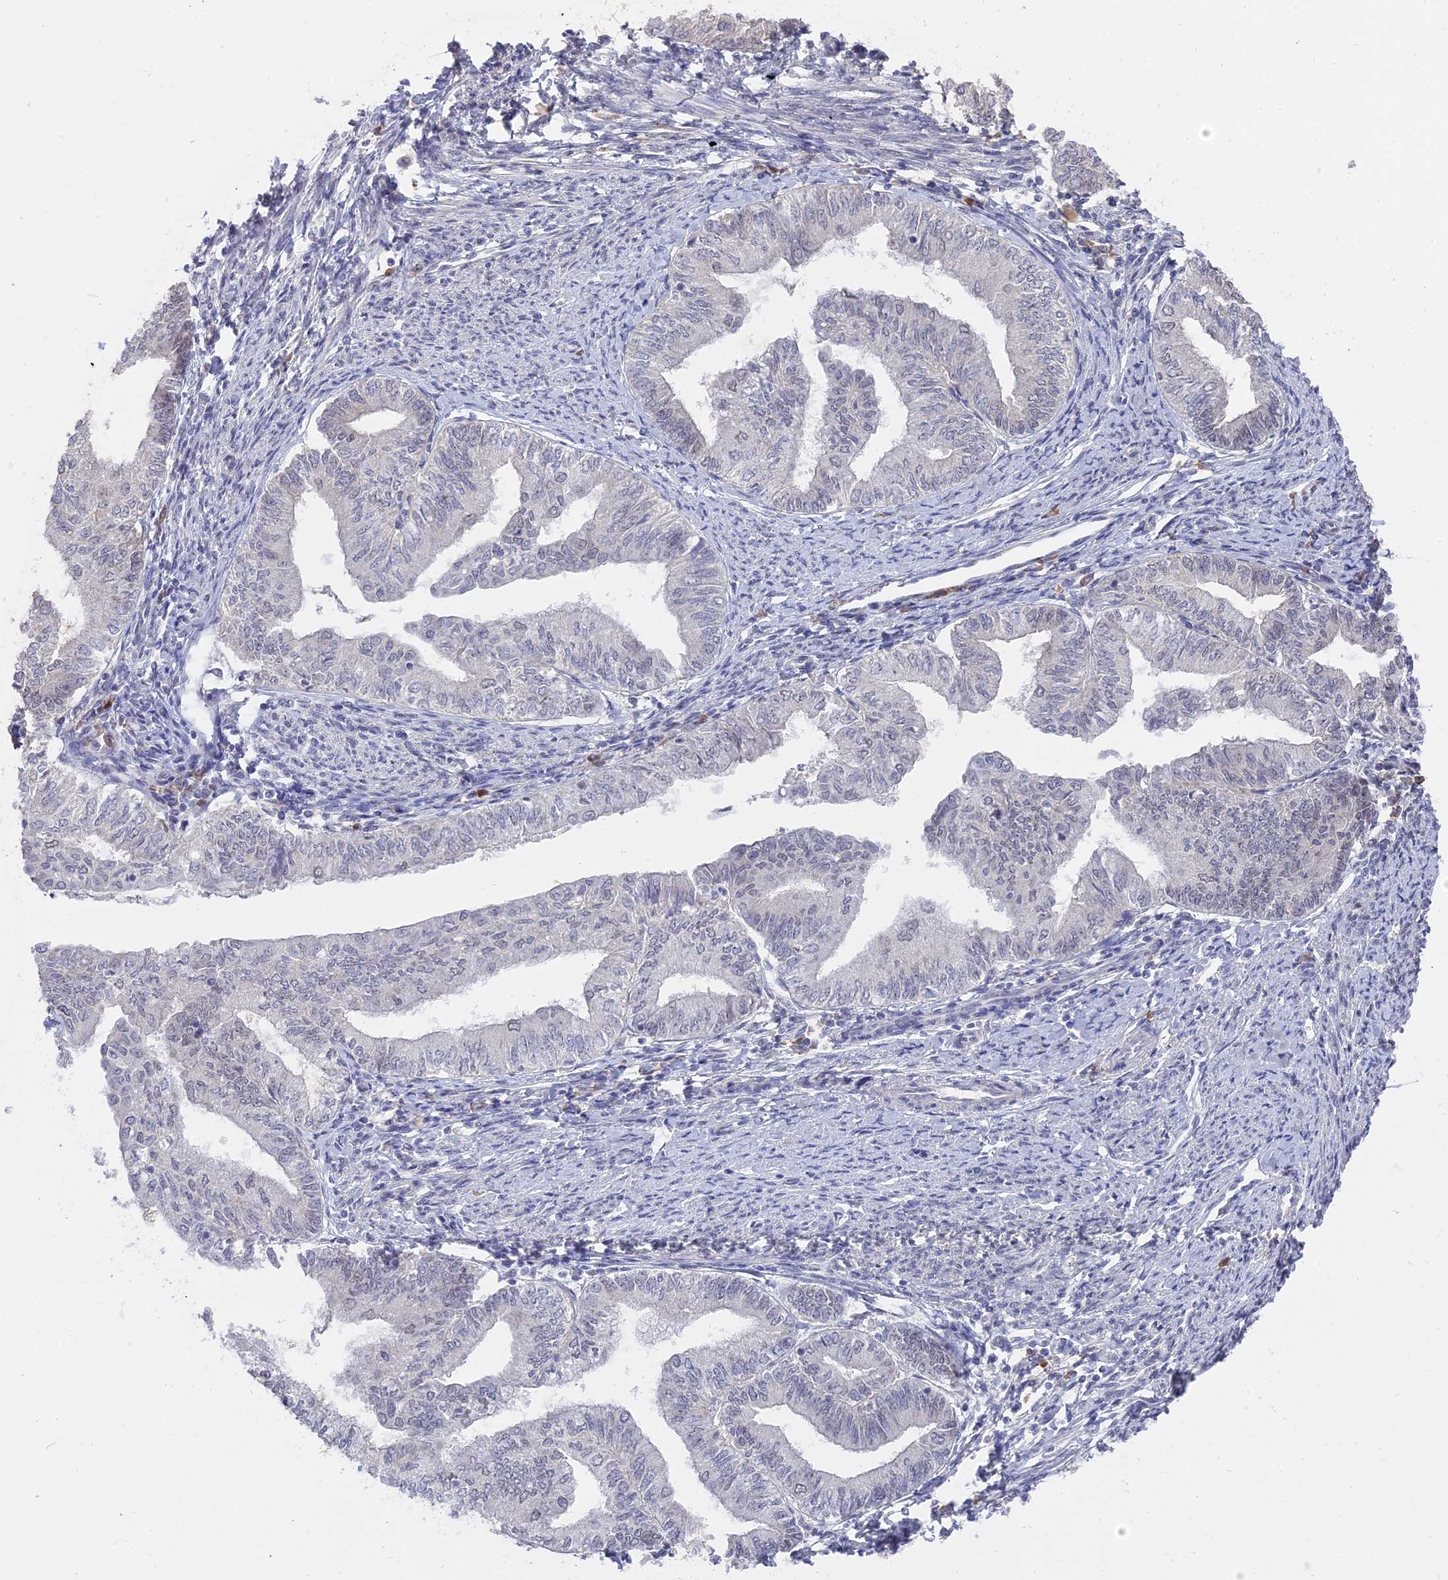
{"staining": {"intensity": "negative", "quantity": "none", "location": "none"}, "tissue": "endometrial cancer", "cell_type": "Tumor cells", "image_type": "cancer", "snomed": [{"axis": "morphology", "description": "Adenocarcinoma, NOS"}, {"axis": "topography", "description": "Endometrium"}], "caption": "High magnification brightfield microscopy of adenocarcinoma (endometrial) stained with DAB (brown) and counterstained with hematoxylin (blue): tumor cells show no significant positivity.", "gene": "NR1H3", "patient": {"sex": "female", "age": 66}}